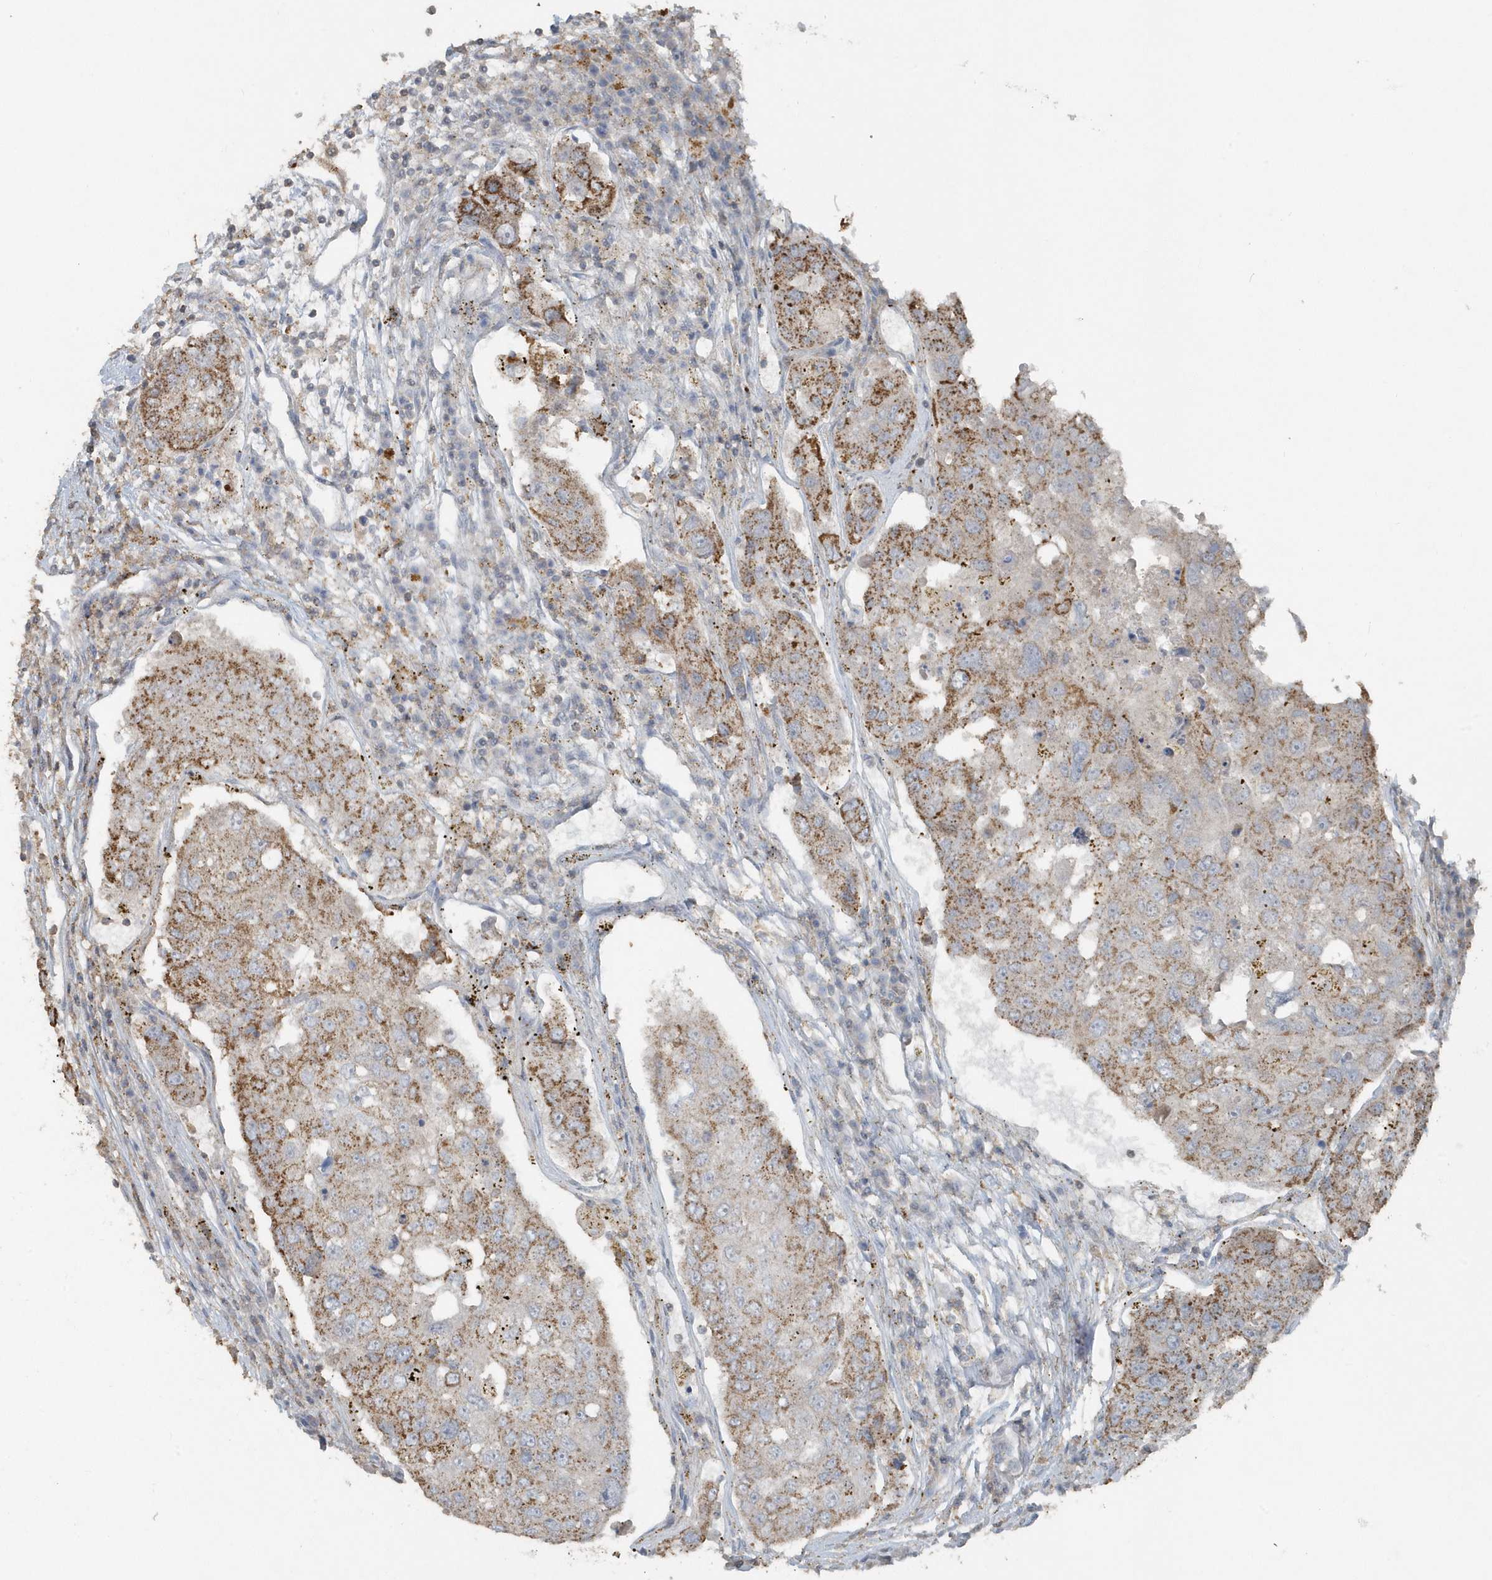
{"staining": {"intensity": "moderate", "quantity": "25%-75%", "location": "cytoplasmic/membranous"}, "tissue": "urothelial cancer", "cell_type": "Tumor cells", "image_type": "cancer", "snomed": [{"axis": "morphology", "description": "Urothelial carcinoma, High grade"}, {"axis": "topography", "description": "Lymph node"}, {"axis": "topography", "description": "Urinary bladder"}], "caption": "Protein staining of urothelial carcinoma (high-grade) tissue displays moderate cytoplasmic/membranous positivity in about 25%-75% of tumor cells. (brown staining indicates protein expression, while blue staining denotes nuclei).", "gene": "ACTC1", "patient": {"sex": "male", "age": 51}}